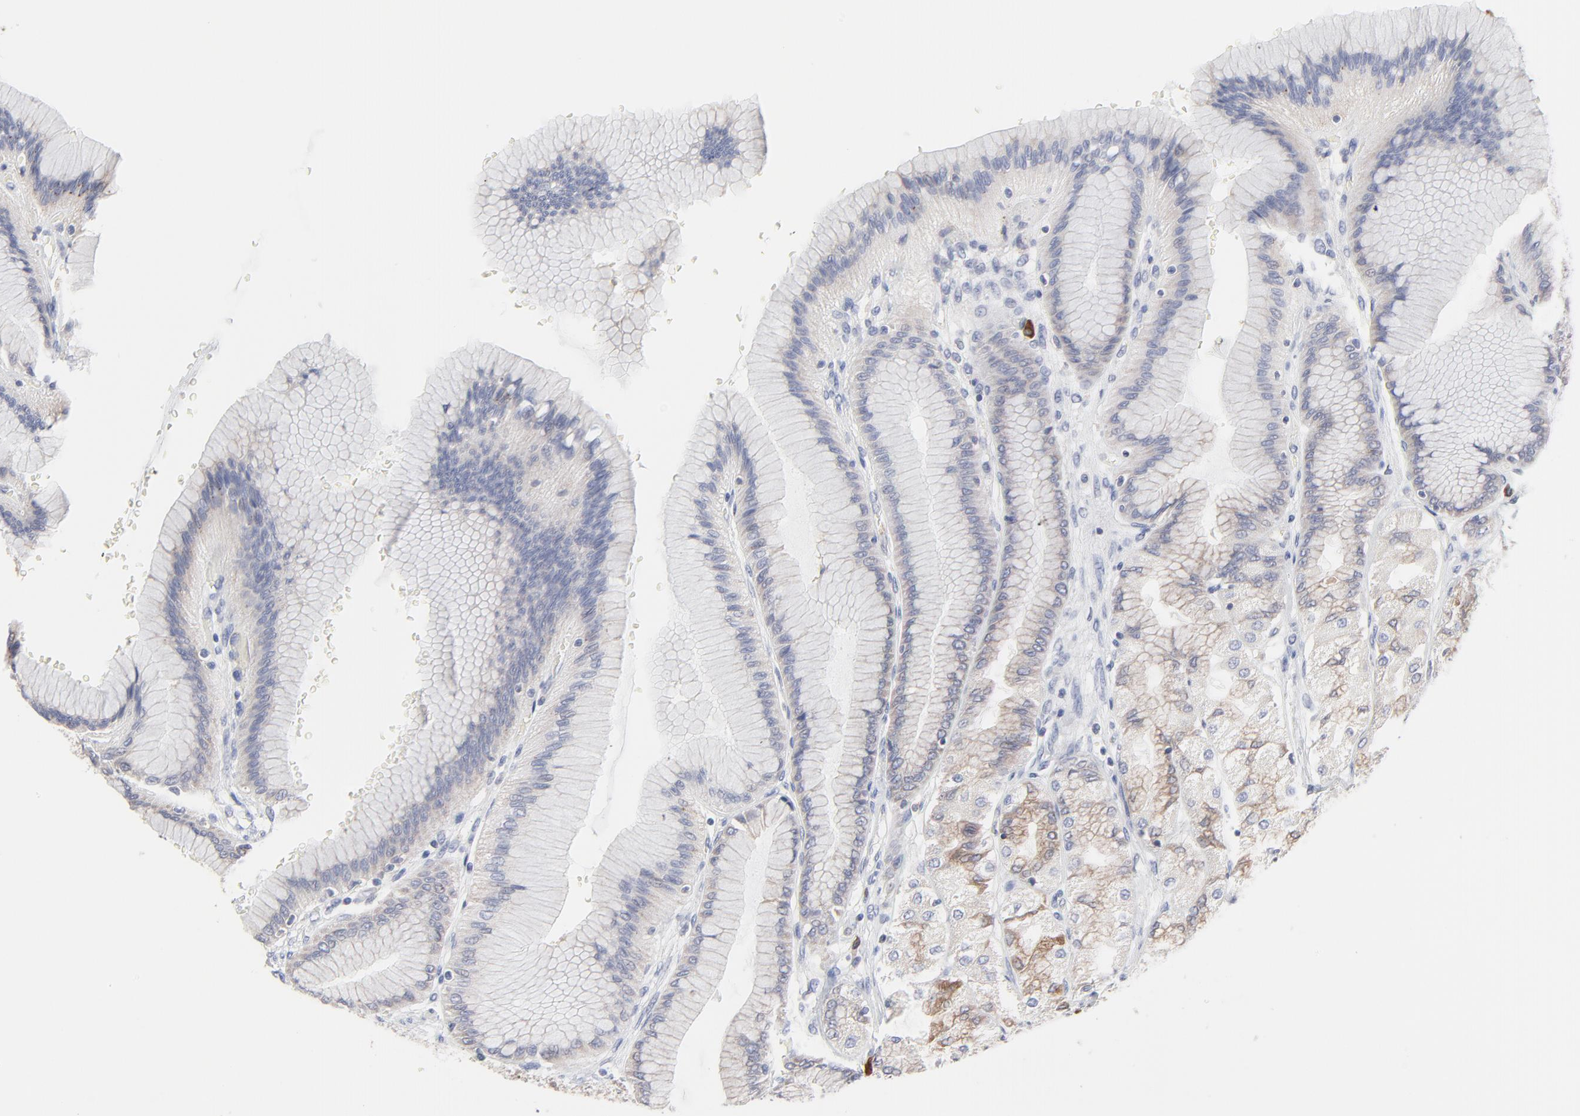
{"staining": {"intensity": "moderate", "quantity": ">75%", "location": "cytoplasmic/membranous"}, "tissue": "stomach", "cell_type": "Glandular cells", "image_type": "normal", "snomed": [{"axis": "morphology", "description": "Normal tissue, NOS"}, {"axis": "morphology", "description": "Adenocarcinoma, NOS"}, {"axis": "topography", "description": "Stomach"}, {"axis": "topography", "description": "Stomach, lower"}], "caption": "Stomach stained with DAB (3,3'-diaminobenzidine) immunohistochemistry reveals medium levels of moderate cytoplasmic/membranous expression in about >75% of glandular cells.", "gene": "TRIM22", "patient": {"sex": "female", "age": 65}}